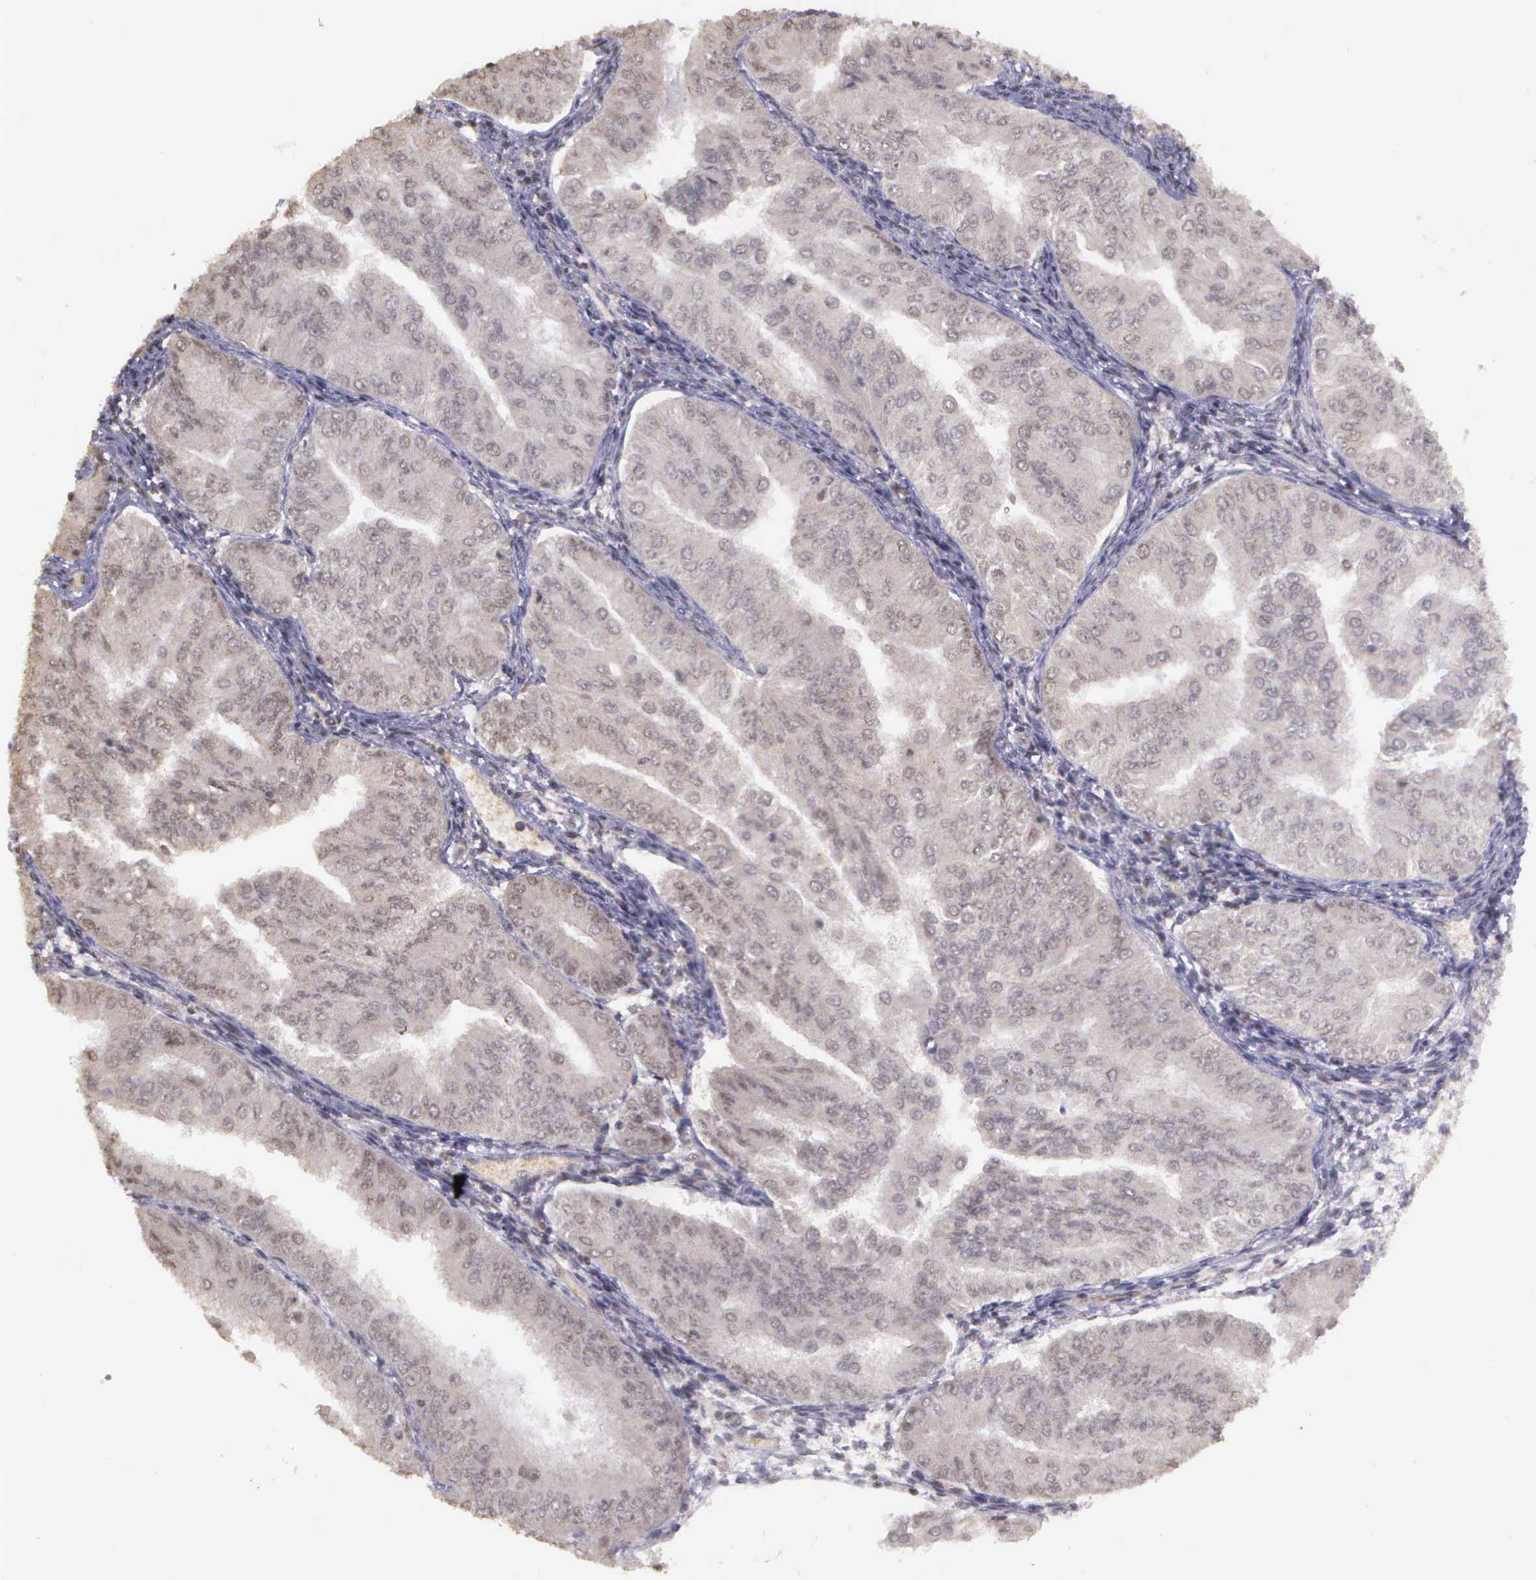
{"staining": {"intensity": "negative", "quantity": "none", "location": "none"}, "tissue": "endometrial cancer", "cell_type": "Tumor cells", "image_type": "cancer", "snomed": [{"axis": "morphology", "description": "Adenocarcinoma, NOS"}, {"axis": "topography", "description": "Endometrium"}], "caption": "There is no significant positivity in tumor cells of endometrial adenocarcinoma.", "gene": "ARMCX5", "patient": {"sex": "female", "age": 53}}